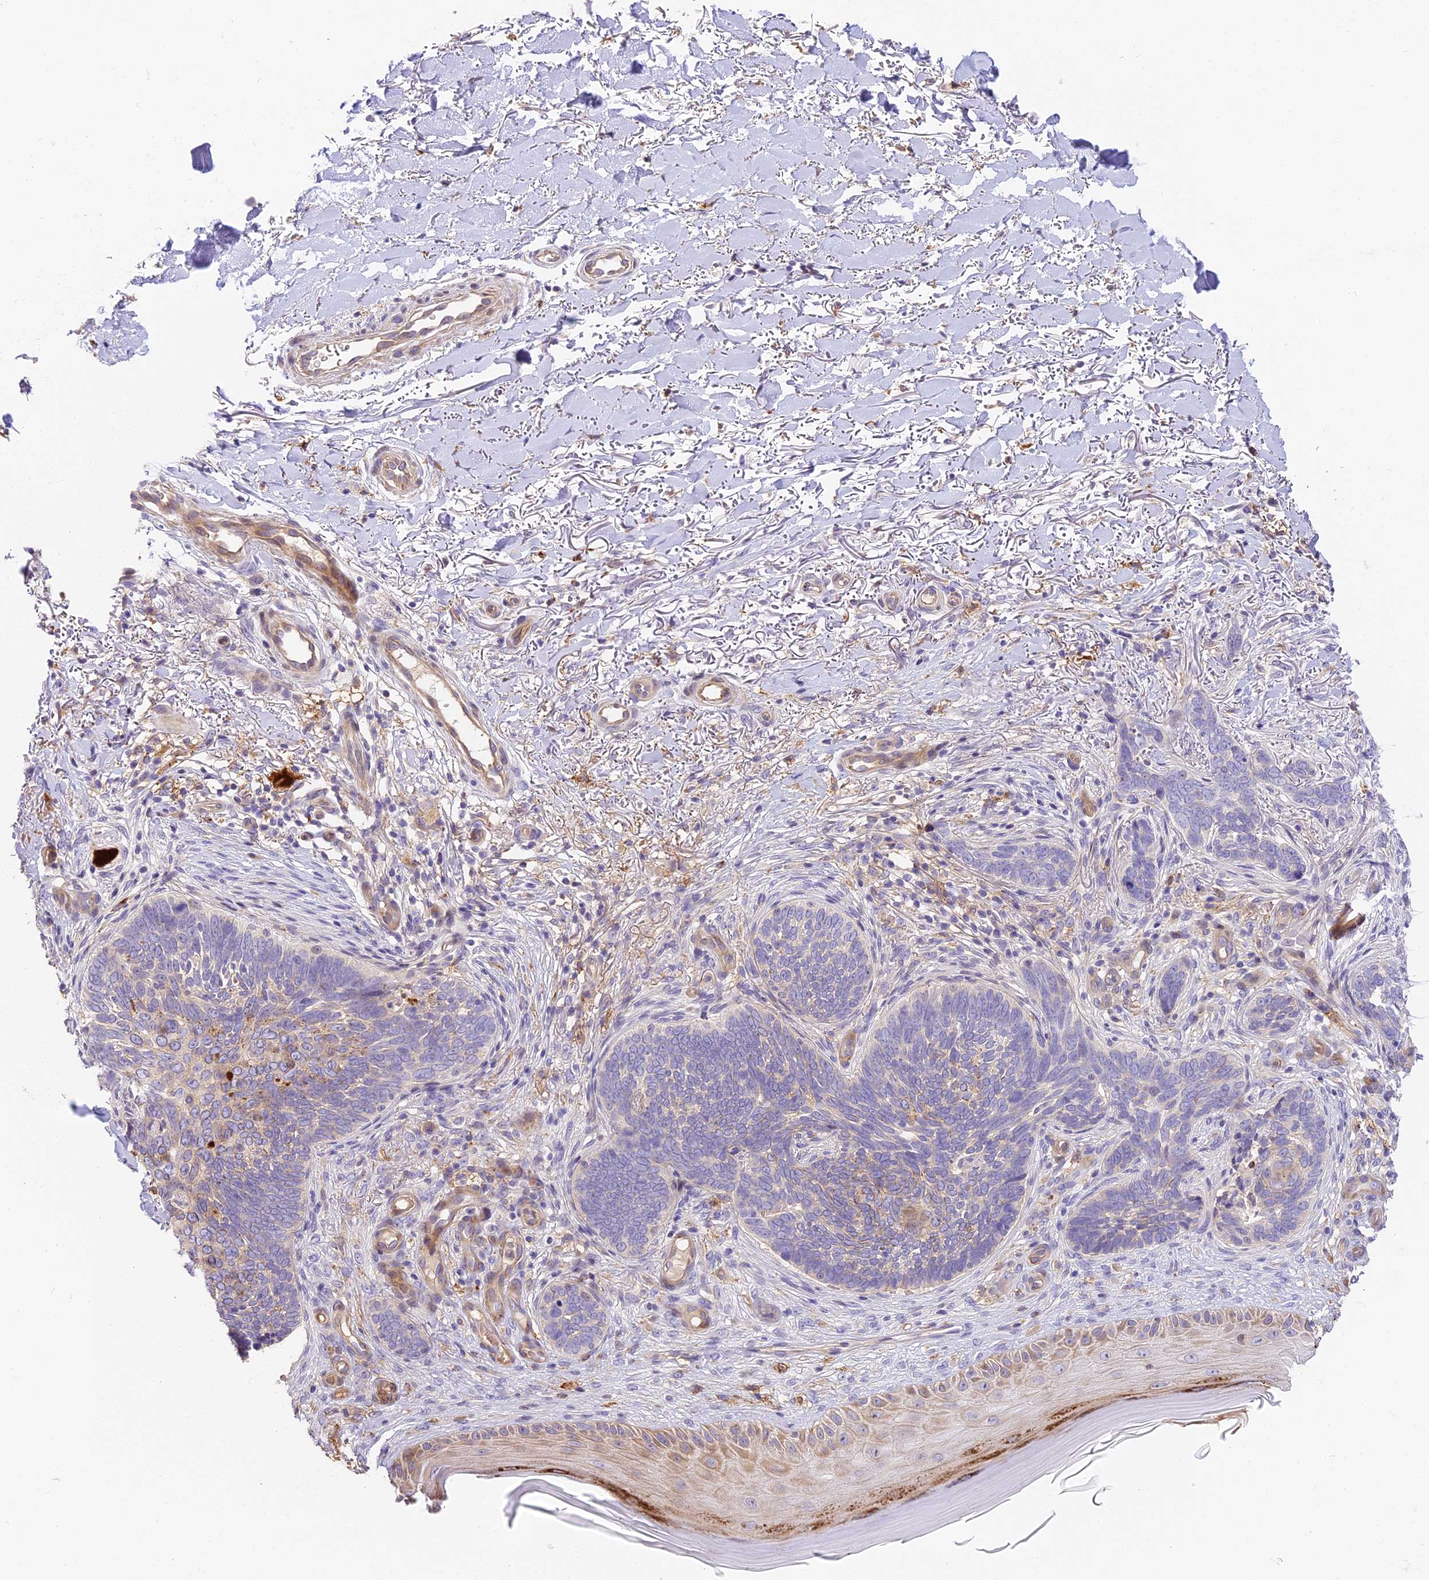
{"staining": {"intensity": "weak", "quantity": "<25%", "location": "cytoplasmic/membranous"}, "tissue": "skin cancer", "cell_type": "Tumor cells", "image_type": "cancer", "snomed": [{"axis": "morphology", "description": "Normal tissue, NOS"}, {"axis": "morphology", "description": "Basal cell carcinoma"}, {"axis": "topography", "description": "Skin"}], "caption": "Skin cancer (basal cell carcinoma) was stained to show a protein in brown. There is no significant expression in tumor cells.", "gene": "NOD2", "patient": {"sex": "female", "age": 67}}